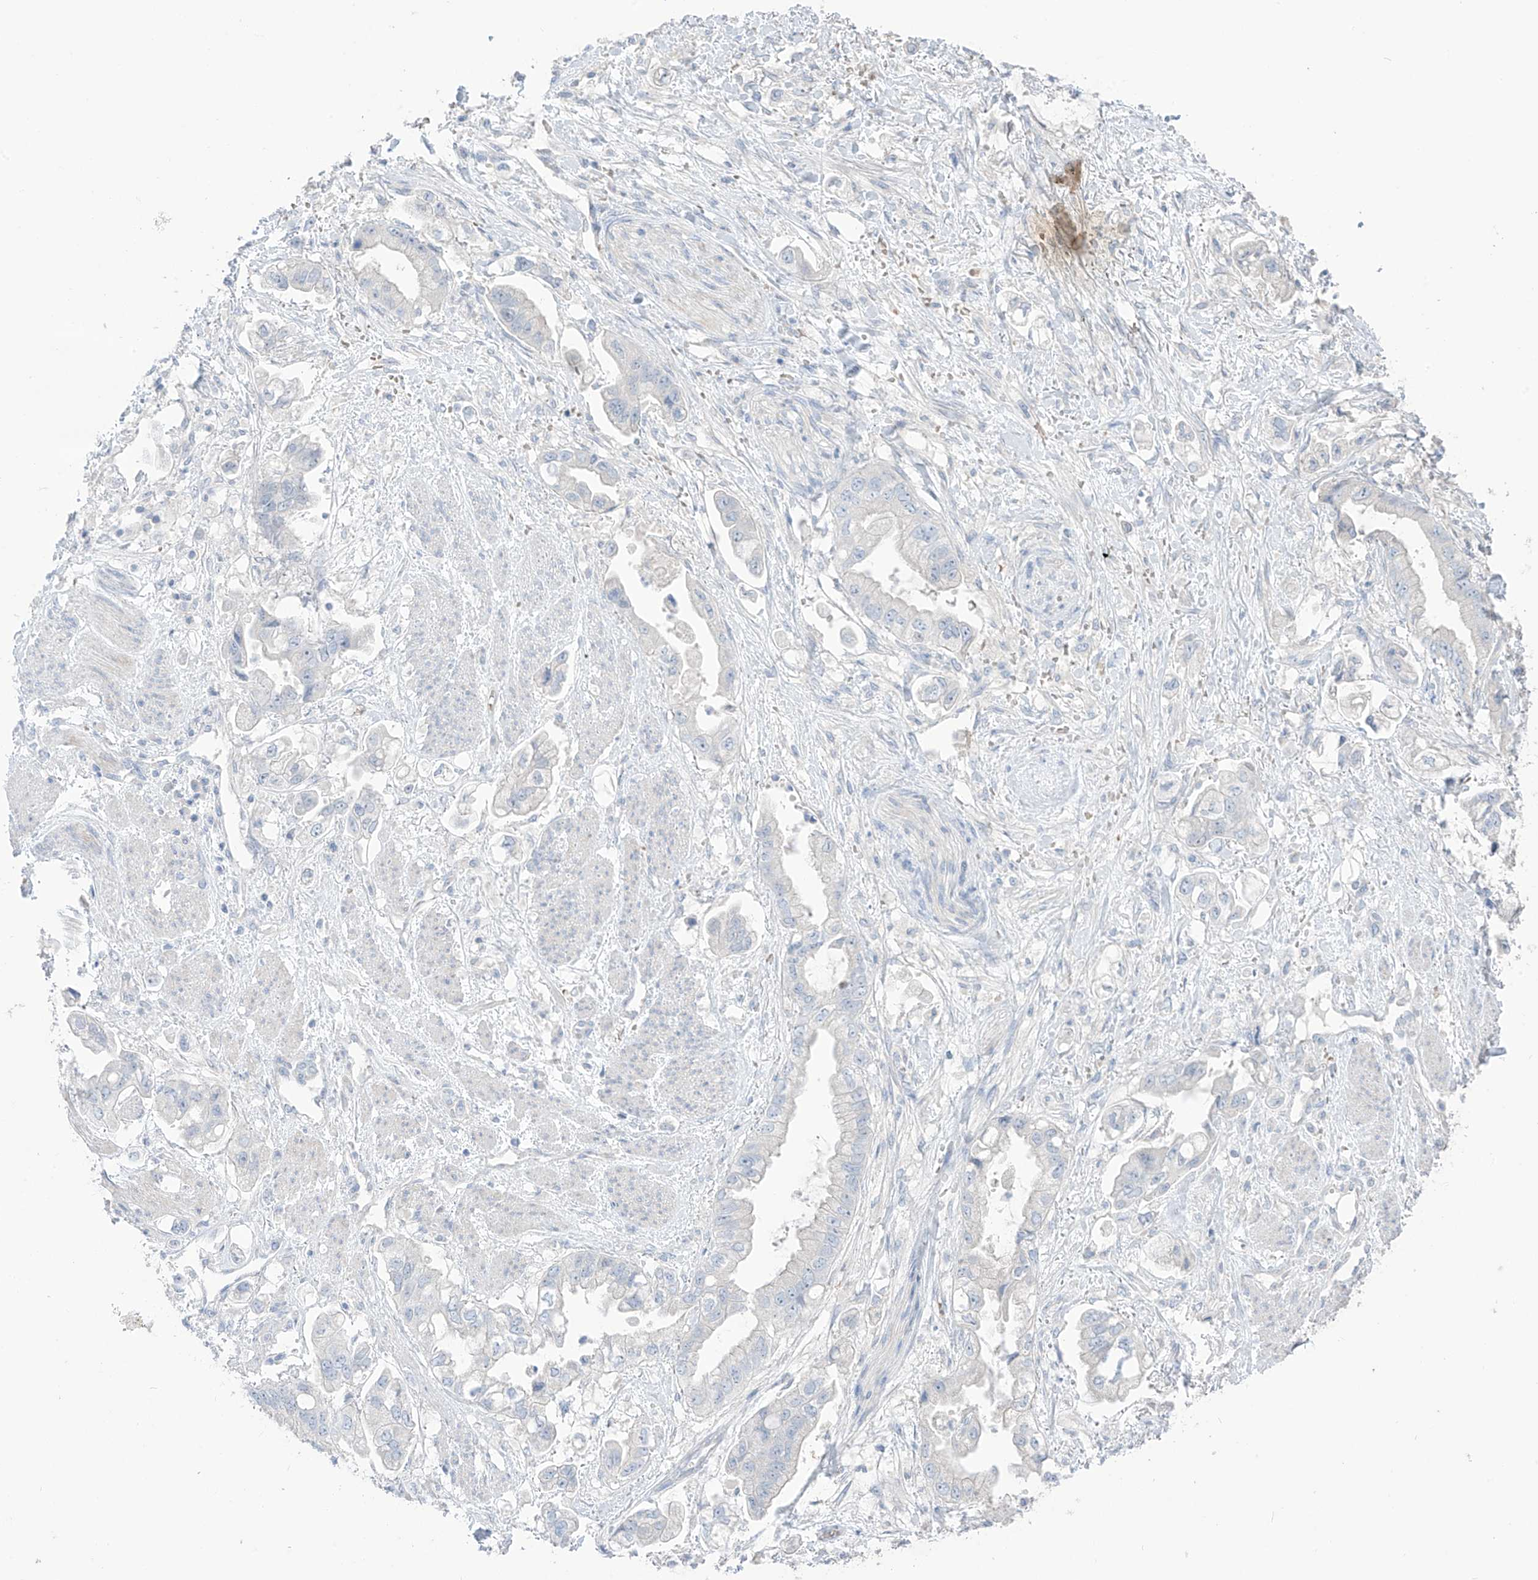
{"staining": {"intensity": "negative", "quantity": "none", "location": "none"}, "tissue": "stomach cancer", "cell_type": "Tumor cells", "image_type": "cancer", "snomed": [{"axis": "morphology", "description": "Adenocarcinoma, NOS"}, {"axis": "topography", "description": "Stomach"}], "caption": "Human stomach cancer (adenocarcinoma) stained for a protein using immunohistochemistry (IHC) demonstrates no positivity in tumor cells.", "gene": "ASPRV1", "patient": {"sex": "male", "age": 62}}